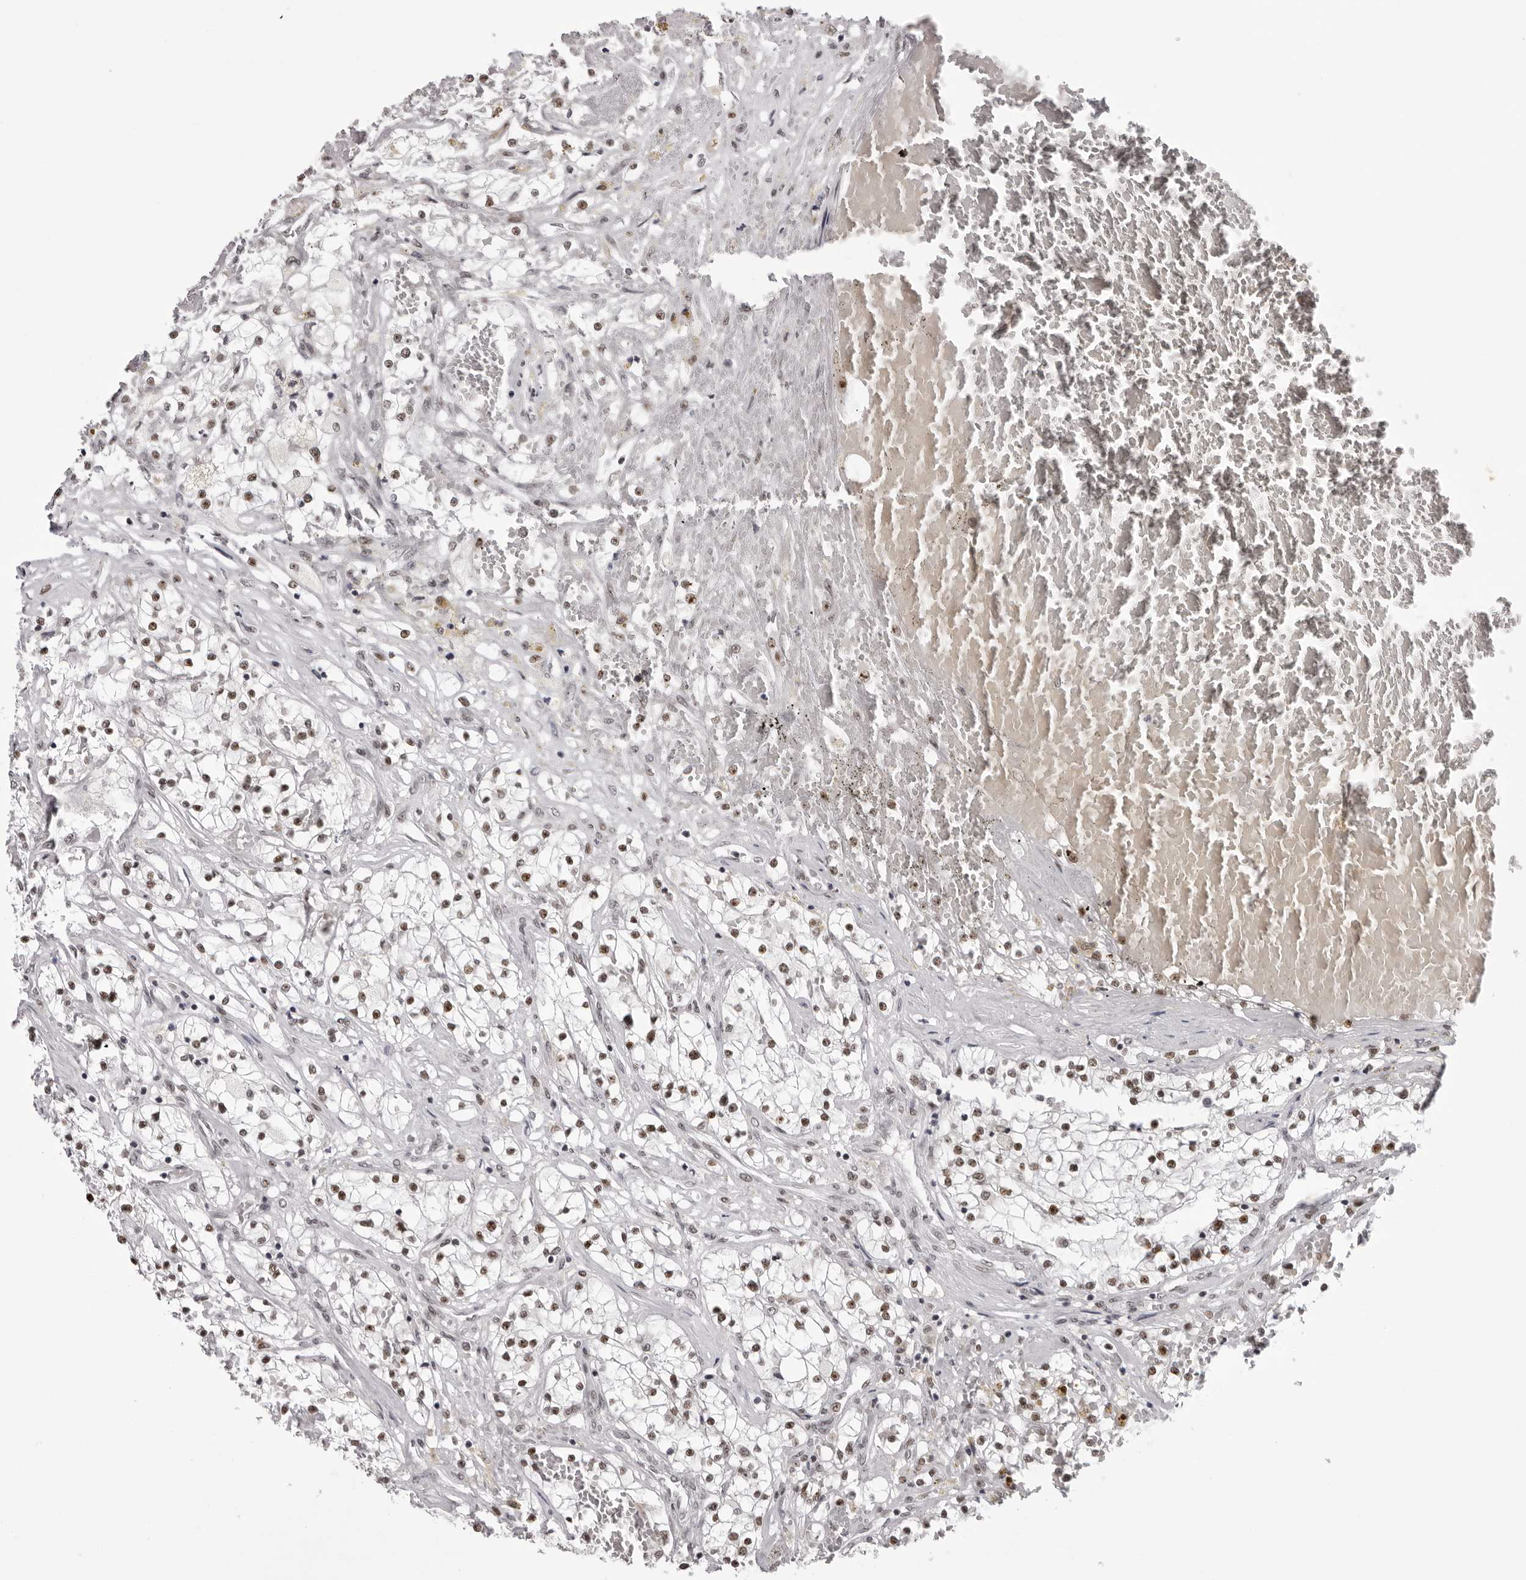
{"staining": {"intensity": "moderate", "quantity": ">75%", "location": "nuclear"}, "tissue": "renal cancer", "cell_type": "Tumor cells", "image_type": "cancer", "snomed": [{"axis": "morphology", "description": "Normal tissue, NOS"}, {"axis": "morphology", "description": "Adenocarcinoma, NOS"}, {"axis": "topography", "description": "Kidney"}], "caption": "Protein staining by immunohistochemistry (IHC) shows moderate nuclear positivity in approximately >75% of tumor cells in renal cancer.", "gene": "HEXIM2", "patient": {"sex": "male", "age": 68}}